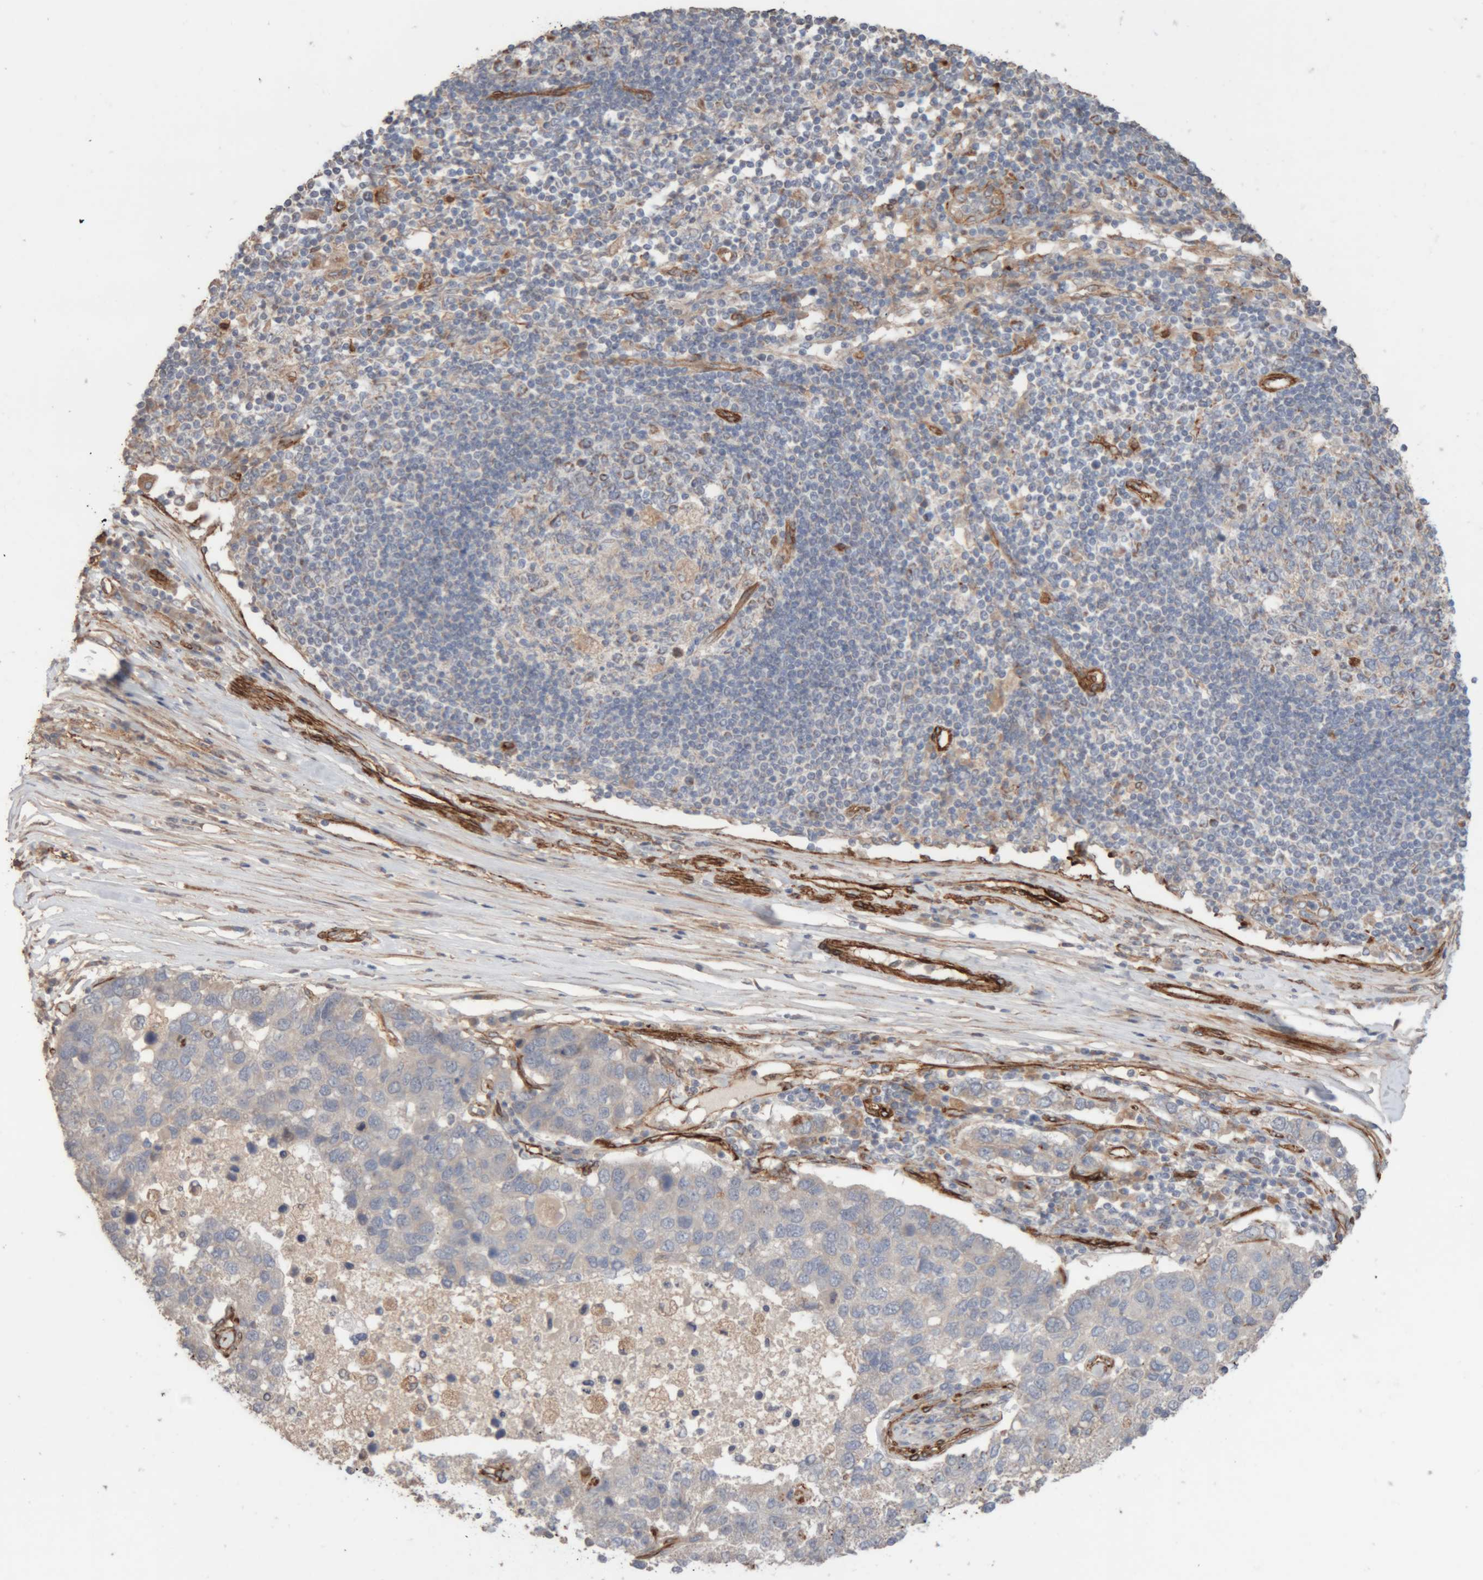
{"staining": {"intensity": "negative", "quantity": "none", "location": "none"}, "tissue": "pancreatic cancer", "cell_type": "Tumor cells", "image_type": "cancer", "snomed": [{"axis": "morphology", "description": "Adenocarcinoma, NOS"}, {"axis": "topography", "description": "Pancreas"}], "caption": "IHC of pancreatic cancer shows no staining in tumor cells.", "gene": "RAB32", "patient": {"sex": "female", "age": 61}}